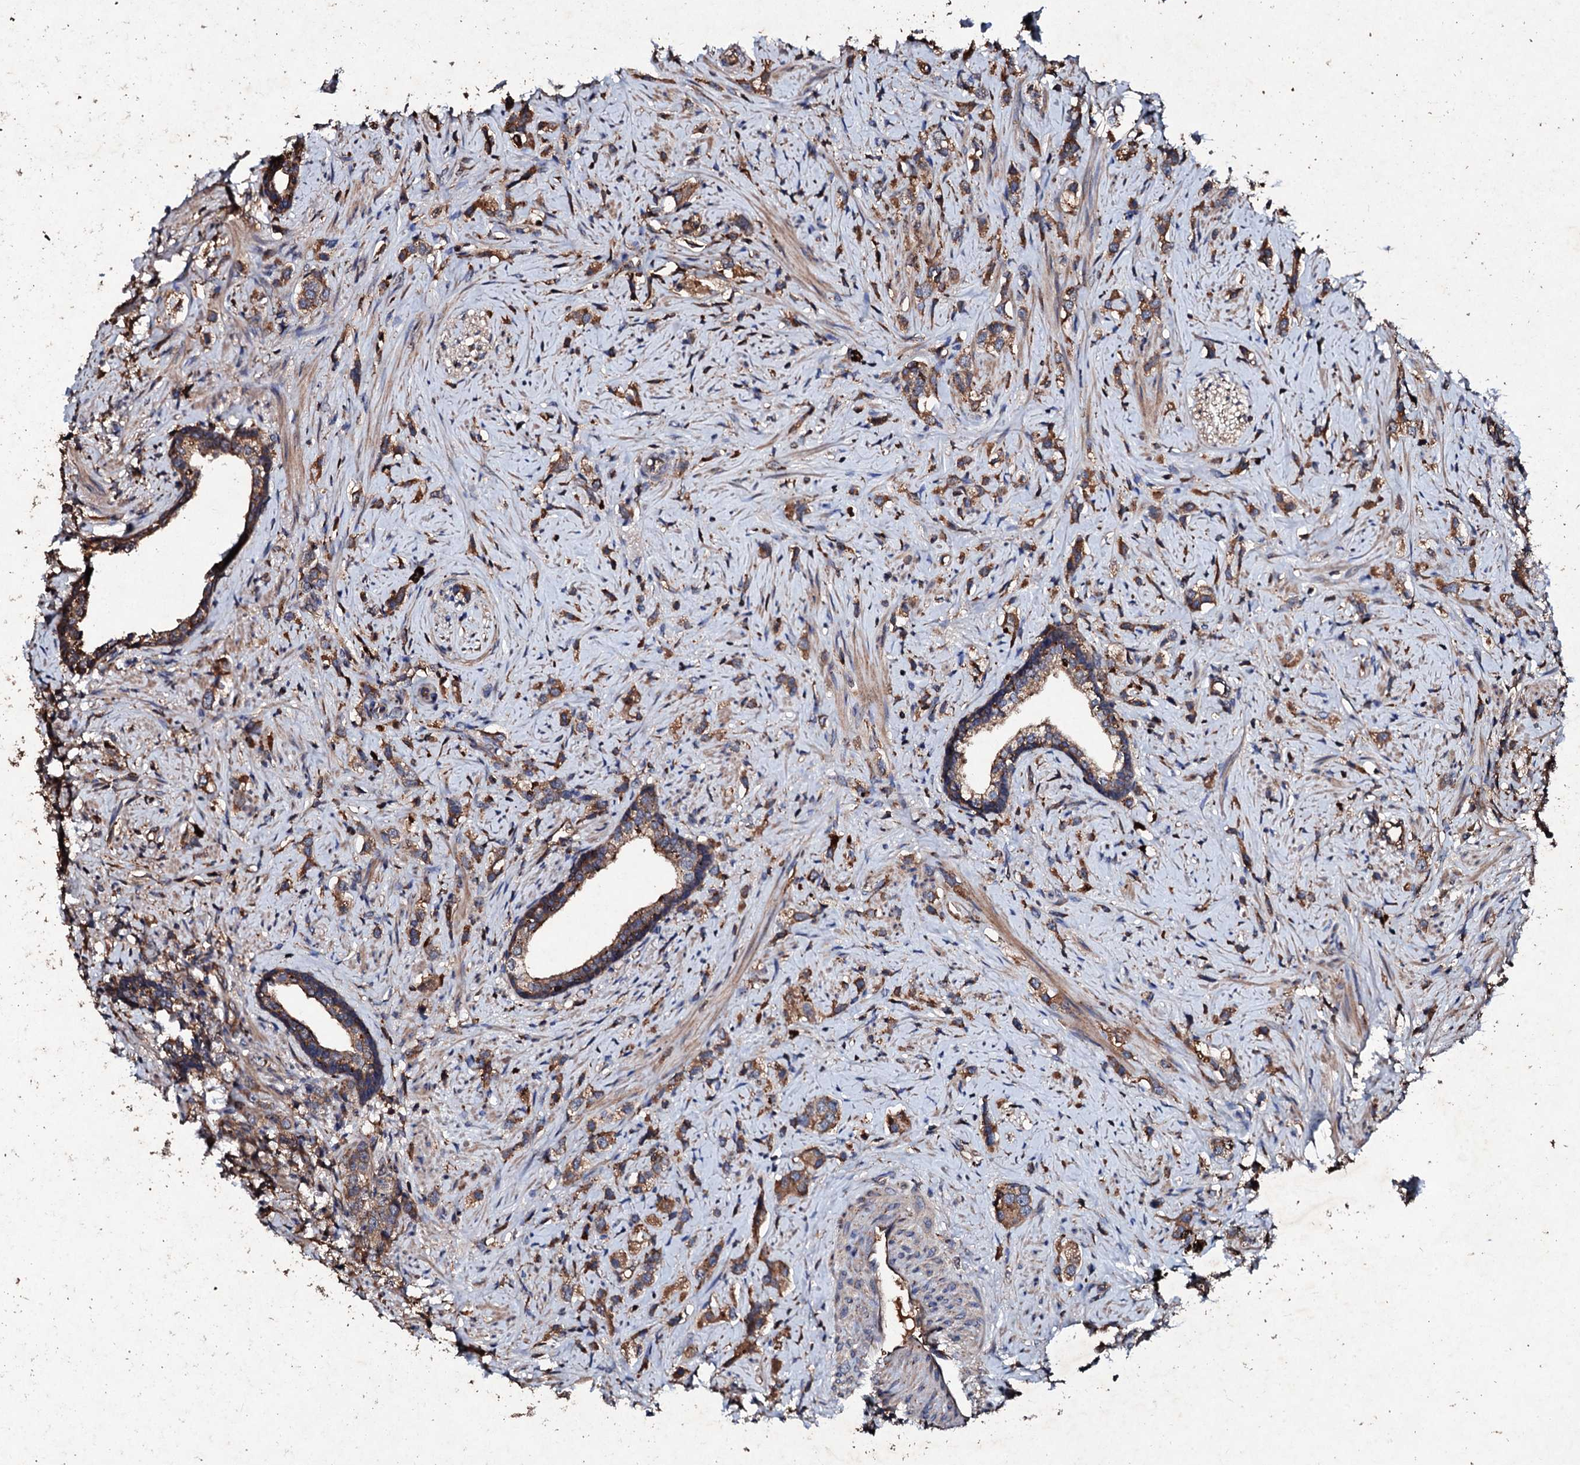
{"staining": {"intensity": "moderate", "quantity": ">75%", "location": "cytoplasmic/membranous"}, "tissue": "prostate cancer", "cell_type": "Tumor cells", "image_type": "cancer", "snomed": [{"axis": "morphology", "description": "Adenocarcinoma, High grade"}, {"axis": "topography", "description": "Prostate"}], "caption": "The photomicrograph demonstrates immunohistochemical staining of high-grade adenocarcinoma (prostate). There is moderate cytoplasmic/membranous positivity is seen in approximately >75% of tumor cells. (DAB IHC, brown staining for protein, blue staining for nuclei).", "gene": "KERA", "patient": {"sex": "male", "age": 63}}